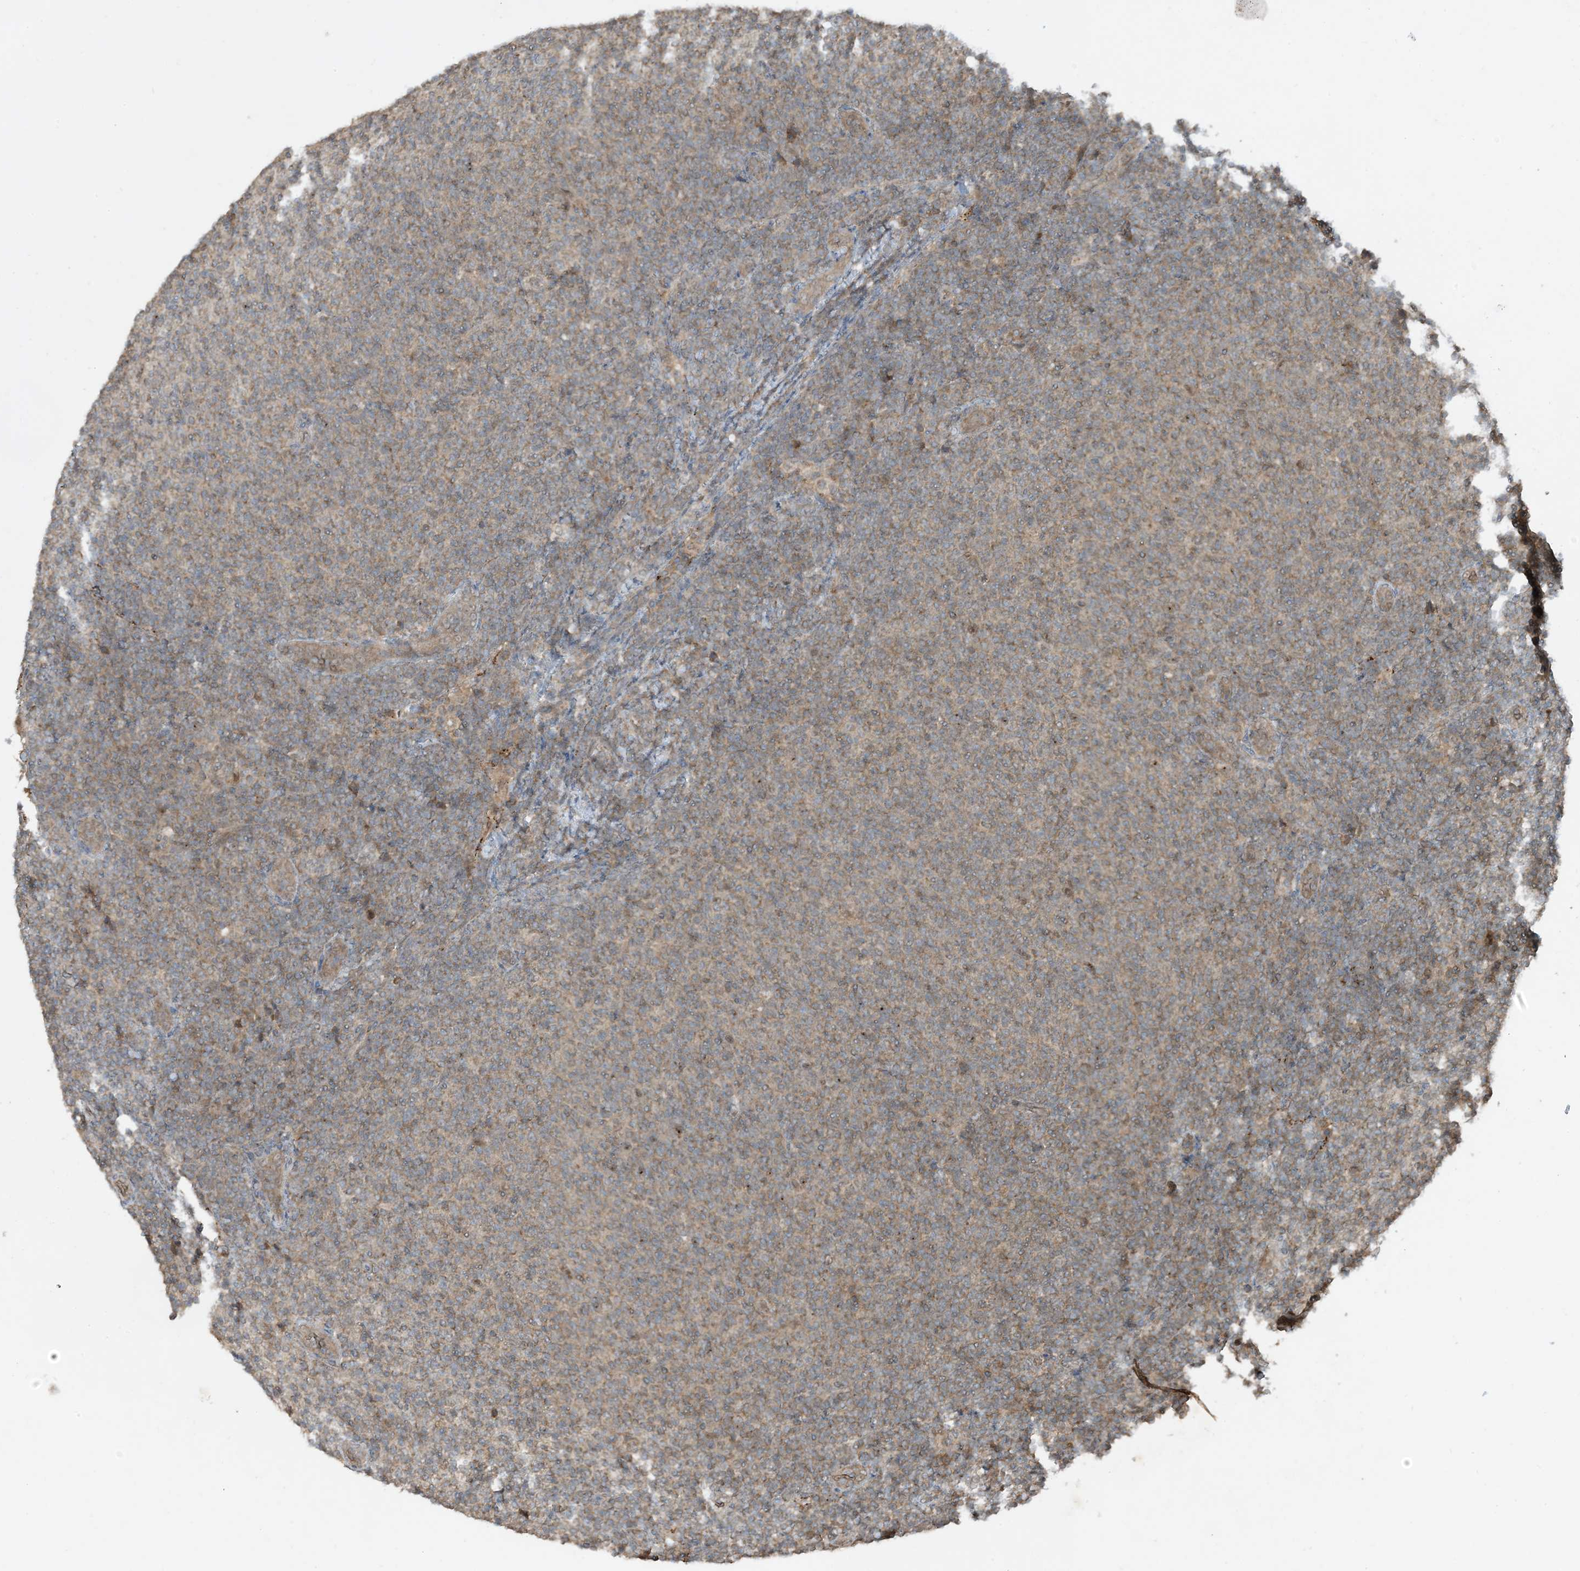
{"staining": {"intensity": "weak", "quantity": "25%-75%", "location": "cytoplasmic/membranous"}, "tissue": "lymphoma", "cell_type": "Tumor cells", "image_type": "cancer", "snomed": [{"axis": "morphology", "description": "Malignant lymphoma, non-Hodgkin's type, Low grade"}, {"axis": "topography", "description": "Lymph node"}], "caption": "Immunohistochemistry (IHC) photomicrograph of neoplastic tissue: low-grade malignant lymphoma, non-Hodgkin's type stained using immunohistochemistry (IHC) displays low levels of weak protein expression localized specifically in the cytoplasmic/membranous of tumor cells, appearing as a cytoplasmic/membranous brown color.", "gene": "PUSL1", "patient": {"sex": "male", "age": 66}}